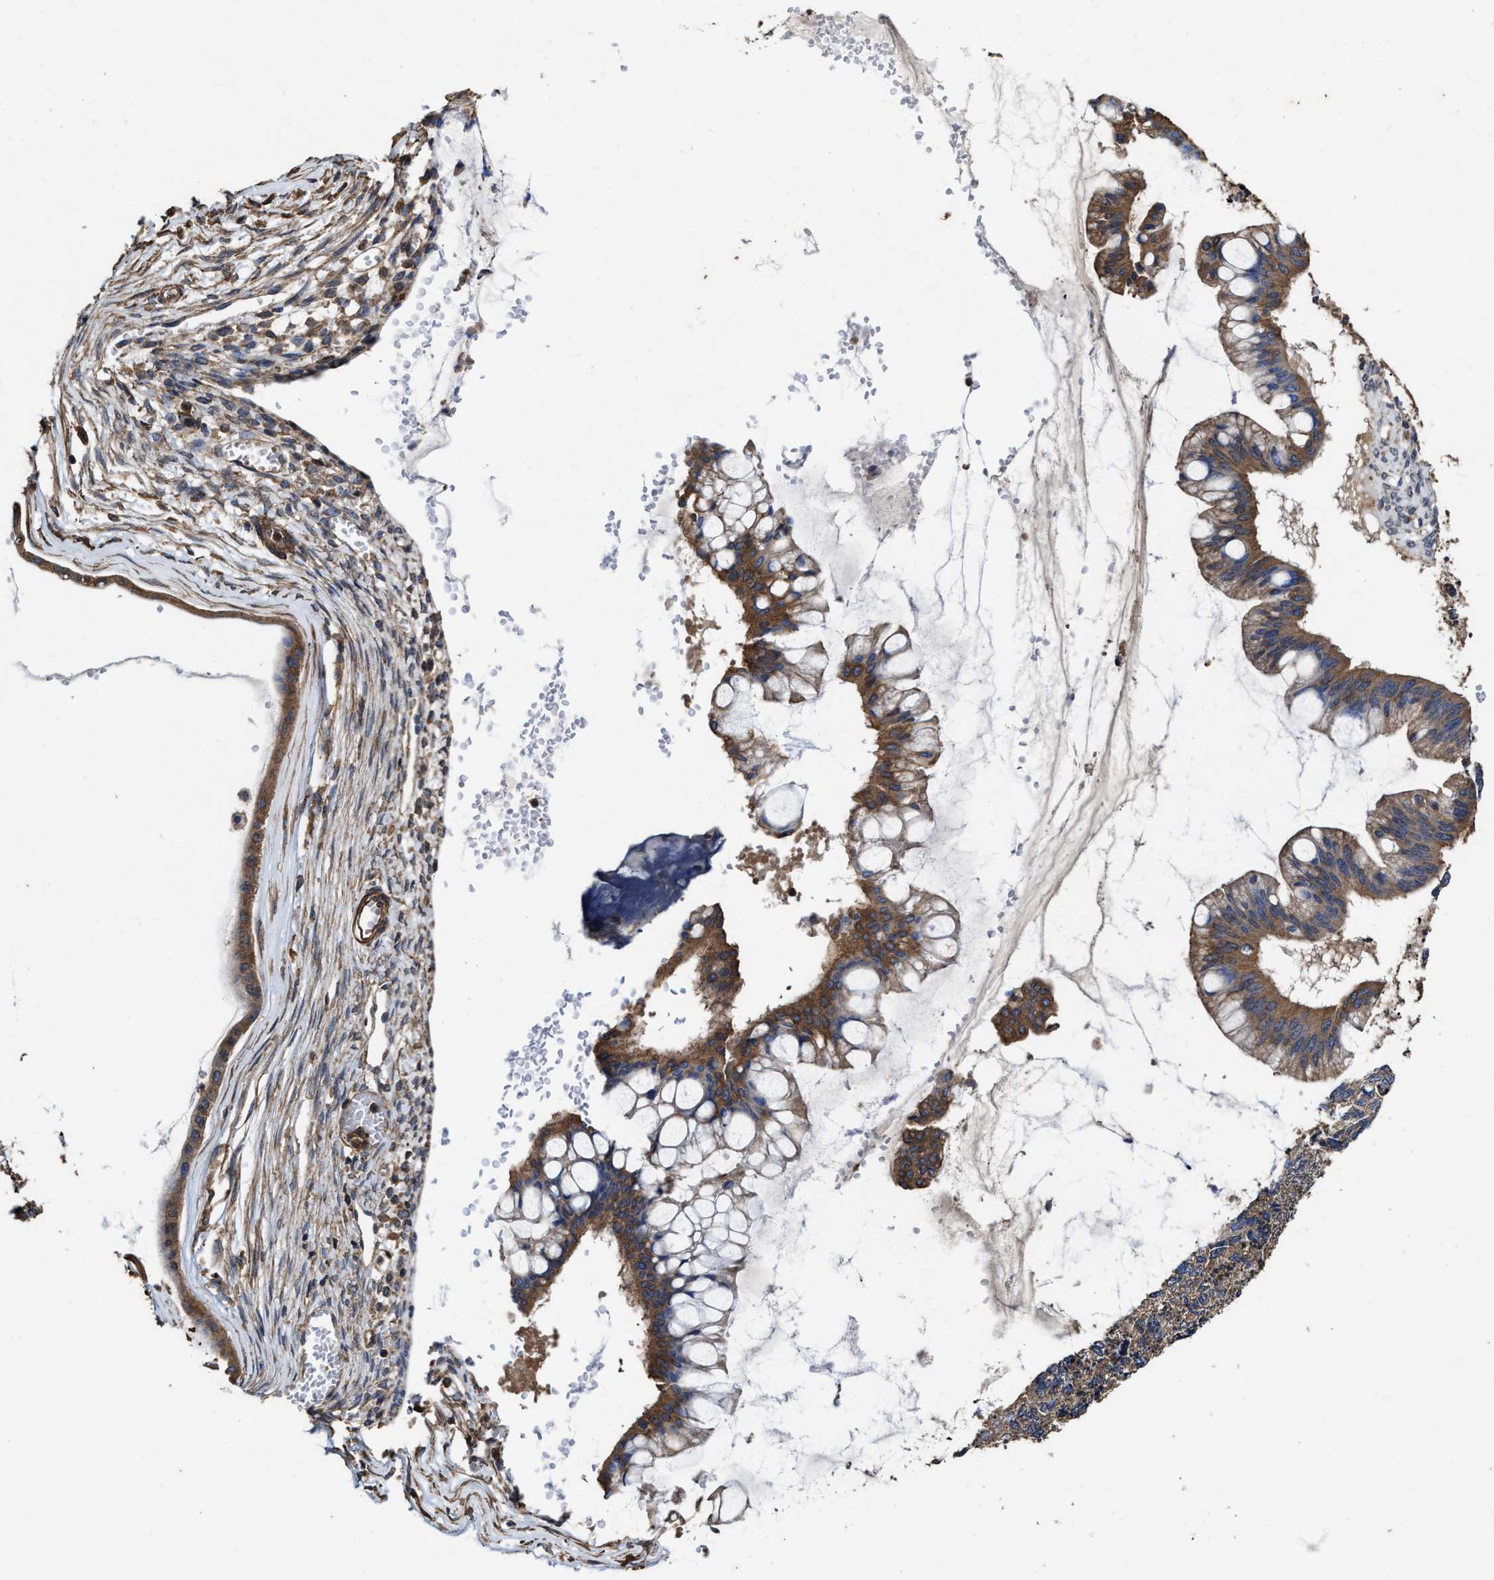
{"staining": {"intensity": "moderate", "quantity": ">75%", "location": "cytoplasmic/membranous"}, "tissue": "ovarian cancer", "cell_type": "Tumor cells", "image_type": "cancer", "snomed": [{"axis": "morphology", "description": "Cystadenocarcinoma, mucinous, NOS"}, {"axis": "topography", "description": "Ovary"}], "caption": "There is medium levels of moderate cytoplasmic/membranous positivity in tumor cells of ovarian cancer (mucinous cystadenocarcinoma), as demonstrated by immunohistochemical staining (brown color).", "gene": "SFXN4", "patient": {"sex": "female", "age": 73}}